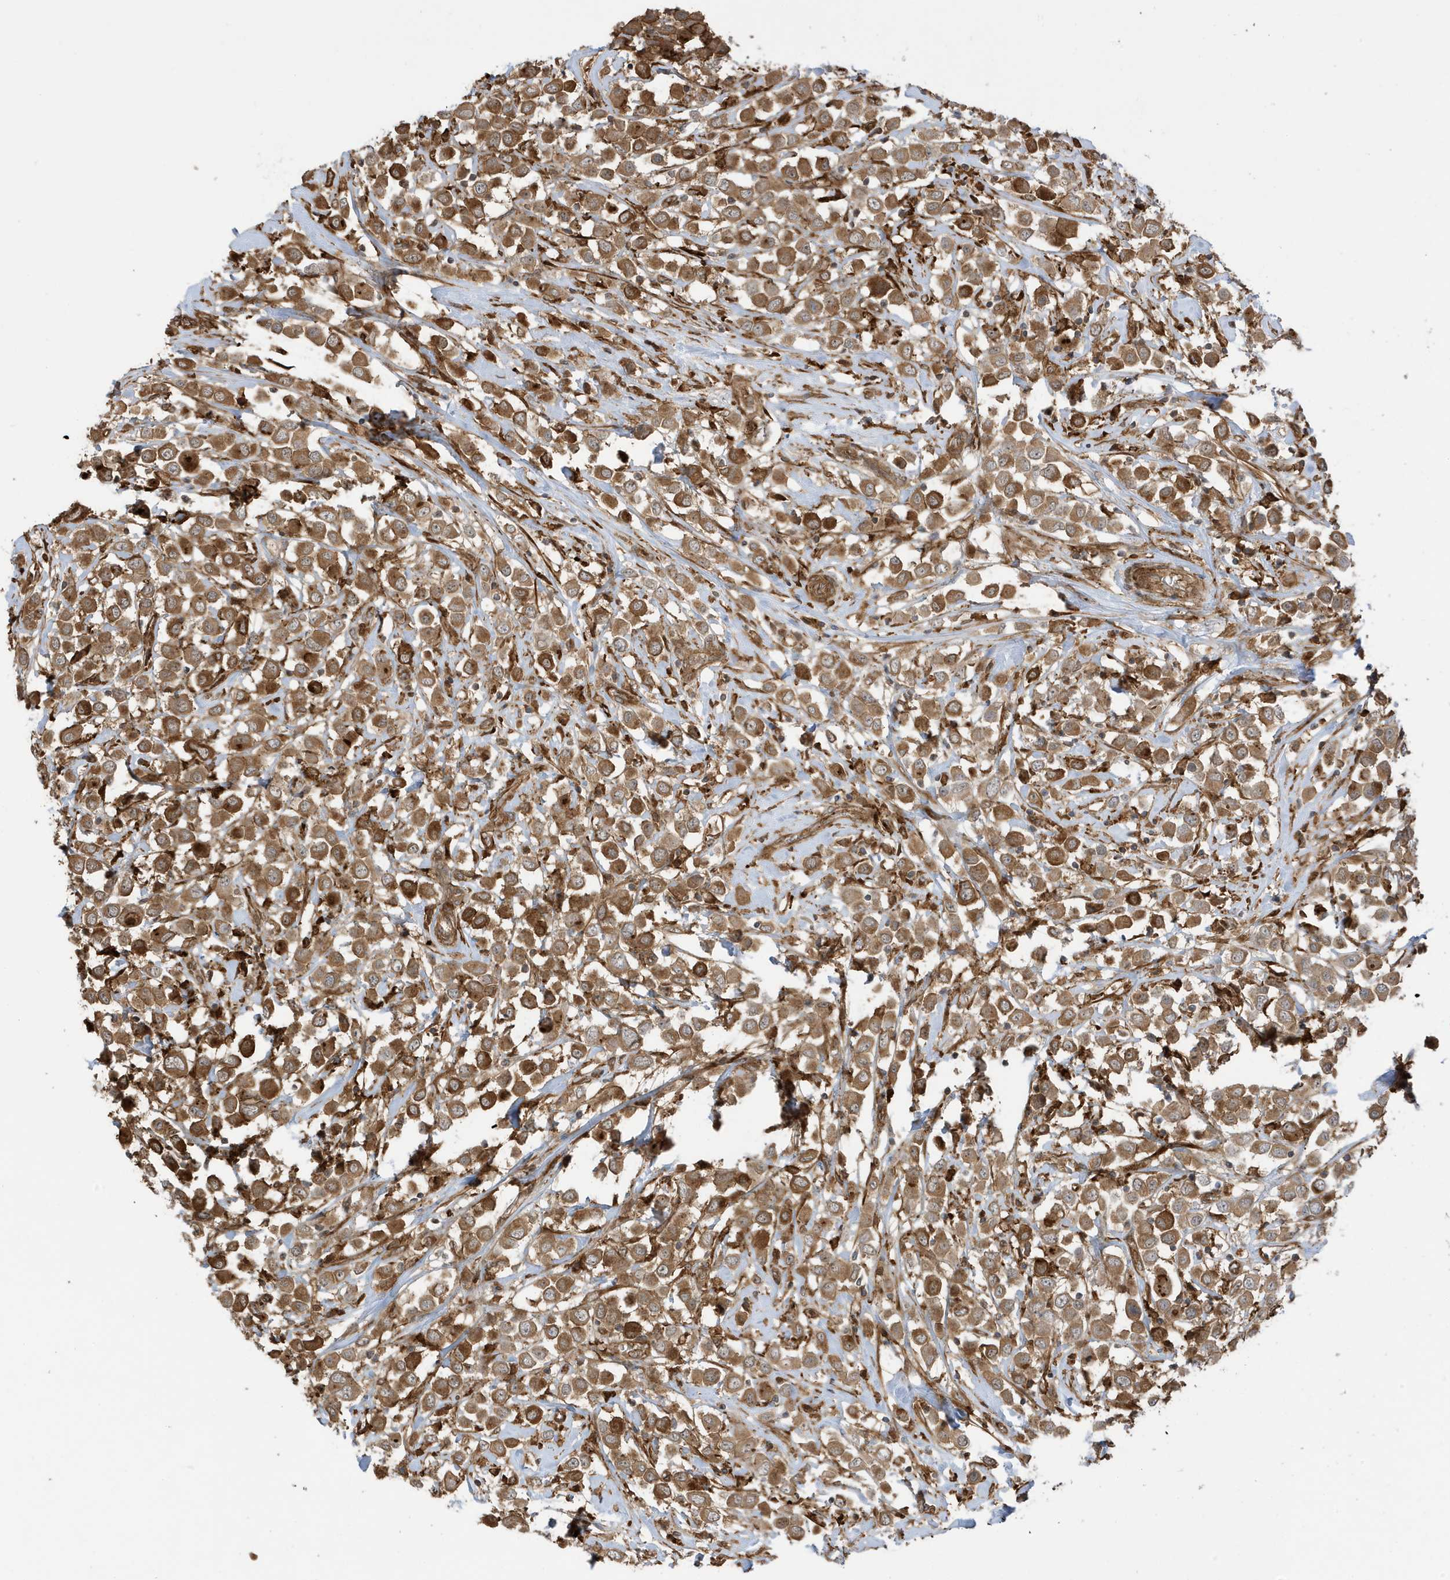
{"staining": {"intensity": "moderate", "quantity": ">75%", "location": "cytoplasmic/membranous"}, "tissue": "breast cancer", "cell_type": "Tumor cells", "image_type": "cancer", "snomed": [{"axis": "morphology", "description": "Duct carcinoma"}, {"axis": "topography", "description": "Breast"}], "caption": "Approximately >75% of tumor cells in human breast cancer (infiltrating ductal carcinoma) show moderate cytoplasmic/membranous protein expression as visualized by brown immunohistochemical staining.", "gene": "CDC42EP3", "patient": {"sex": "female", "age": 61}}